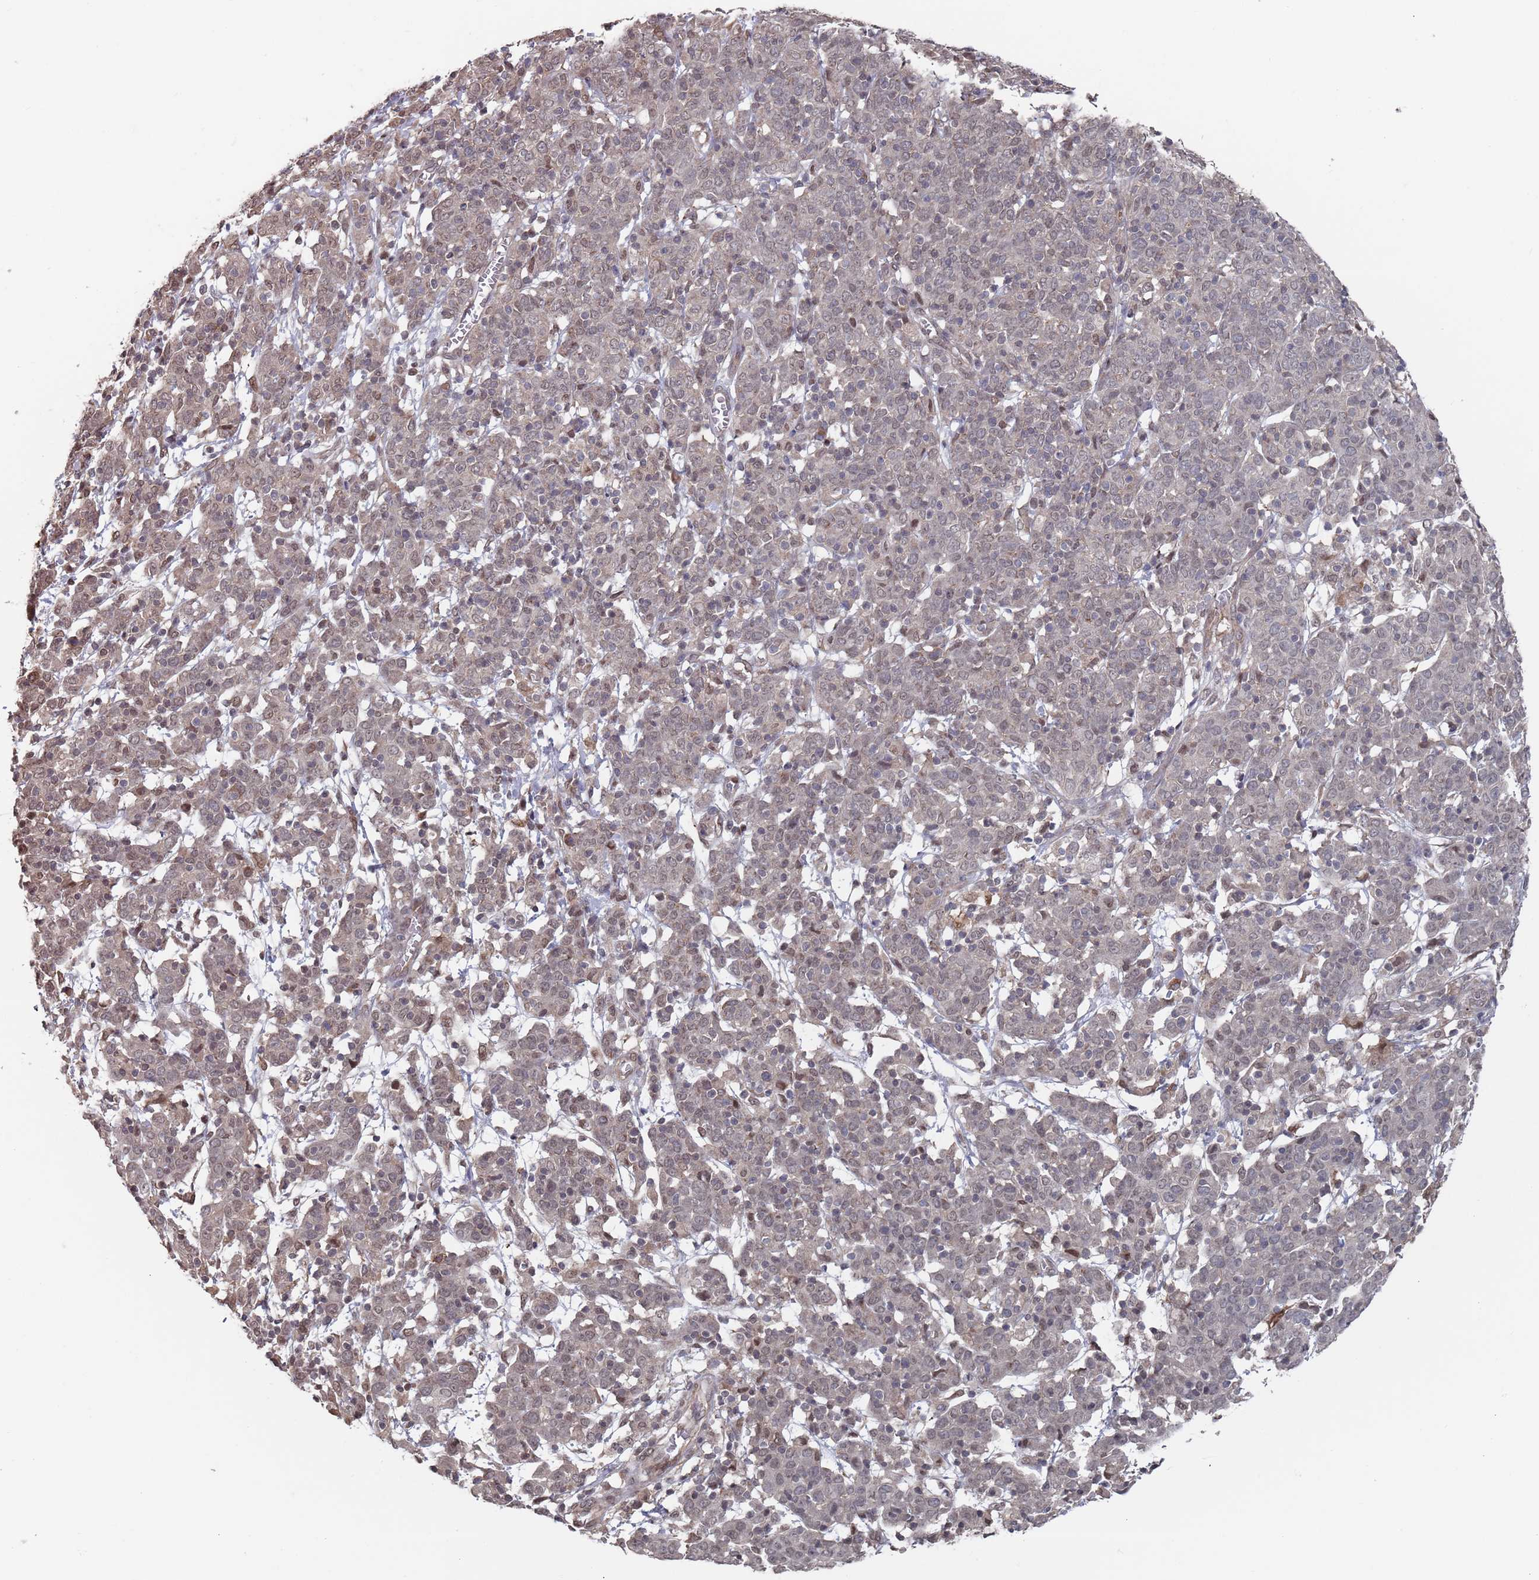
{"staining": {"intensity": "weak", "quantity": "25%-75%", "location": "nuclear"}, "tissue": "cervical cancer", "cell_type": "Tumor cells", "image_type": "cancer", "snomed": [{"axis": "morphology", "description": "Squamous cell carcinoma, NOS"}, {"axis": "topography", "description": "Cervix"}], "caption": "High-power microscopy captured an IHC image of cervical squamous cell carcinoma, revealing weak nuclear staining in about 25%-75% of tumor cells.", "gene": "DGKD", "patient": {"sex": "female", "age": 67}}